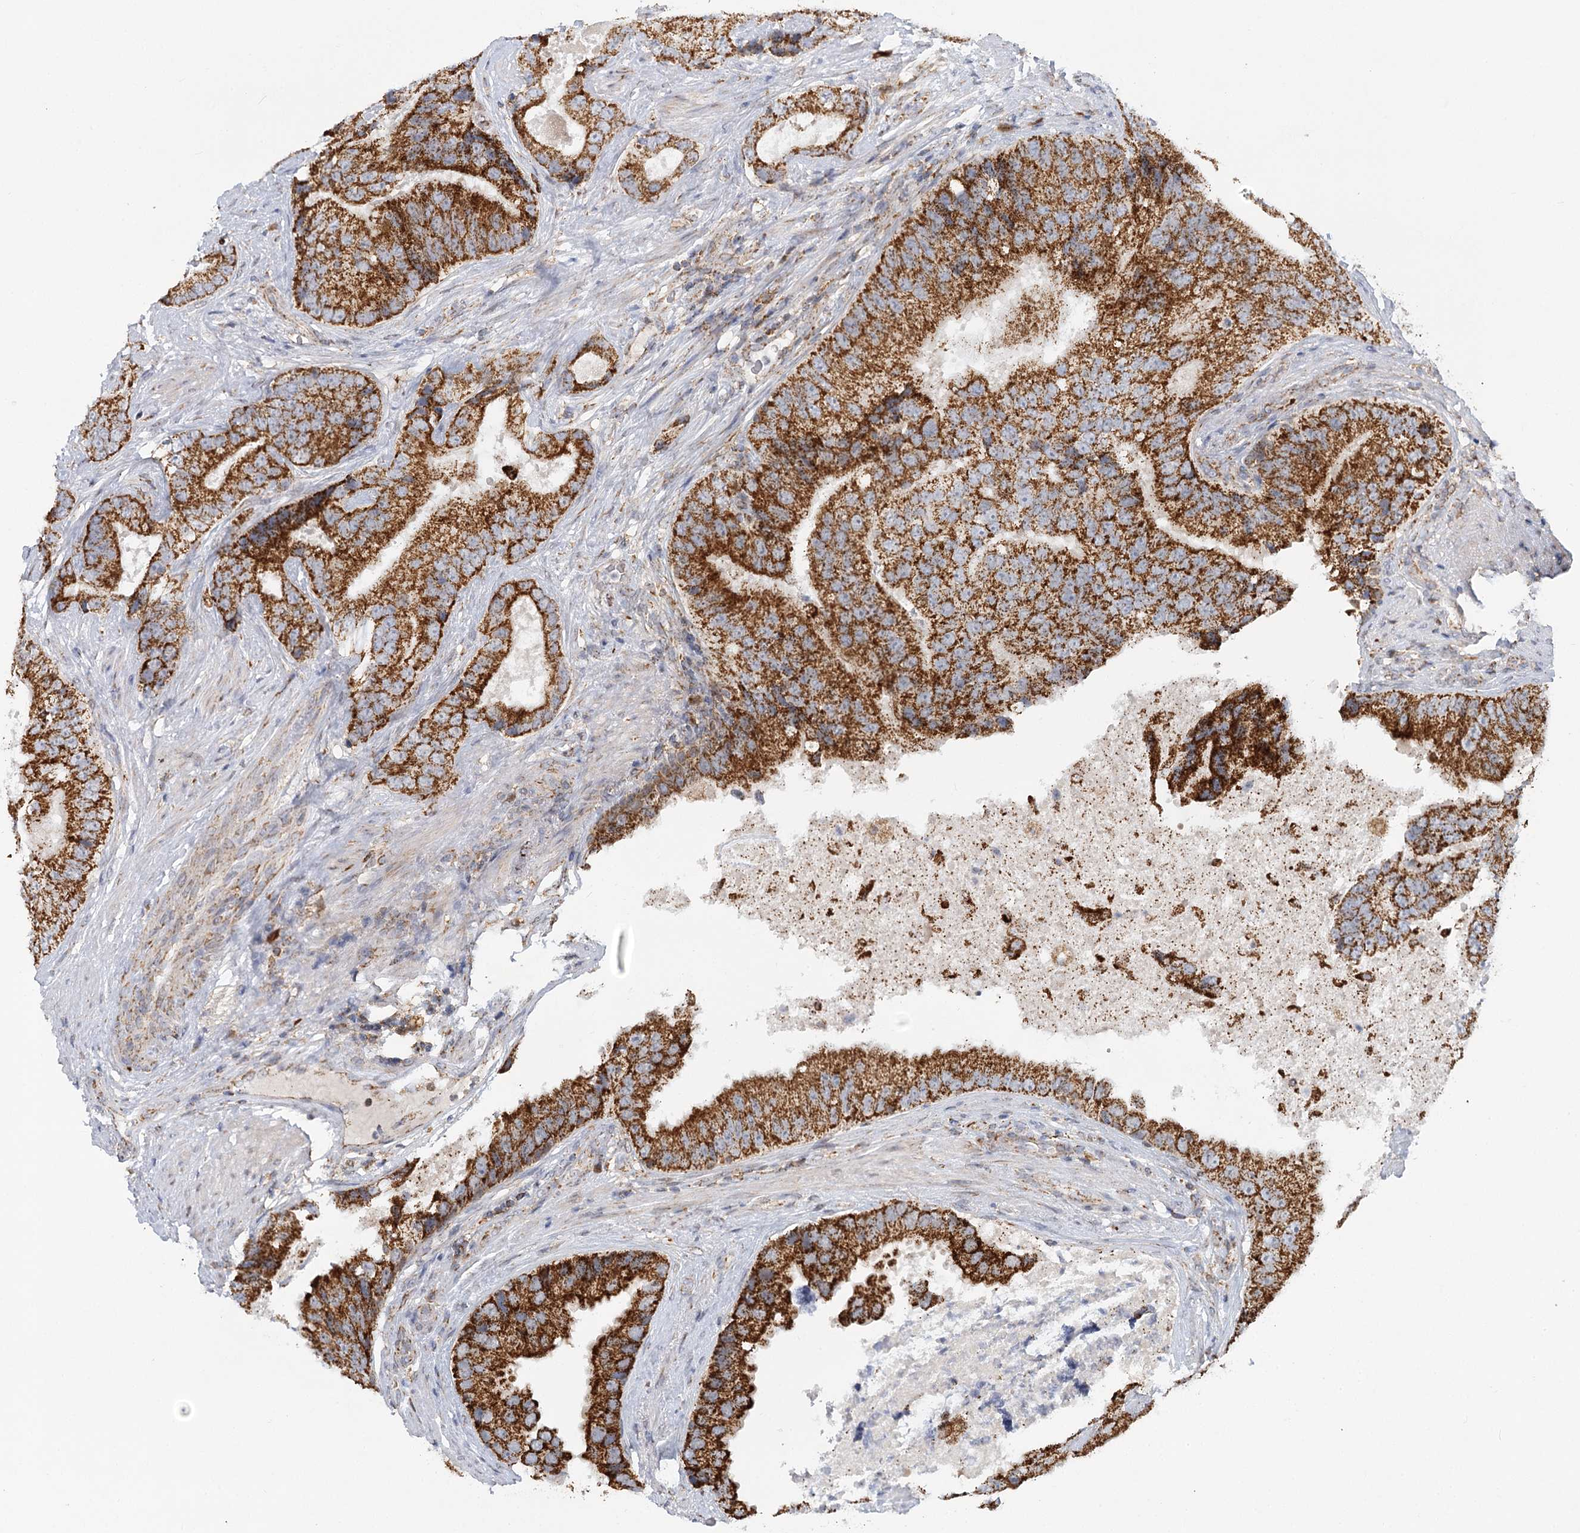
{"staining": {"intensity": "strong", "quantity": ">75%", "location": "cytoplasmic/membranous"}, "tissue": "prostate cancer", "cell_type": "Tumor cells", "image_type": "cancer", "snomed": [{"axis": "morphology", "description": "Adenocarcinoma, High grade"}, {"axis": "topography", "description": "Prostate"}], "caption": "The histopathology image exhibits a brown stain indicating the presence of a protein in the cytoplasmic/membranous of tumor cells in prostate cancer (high-grade adenocarcinoma).", "gene": "TAS1R1", "patient": {"sex": "male", "age": 70}}